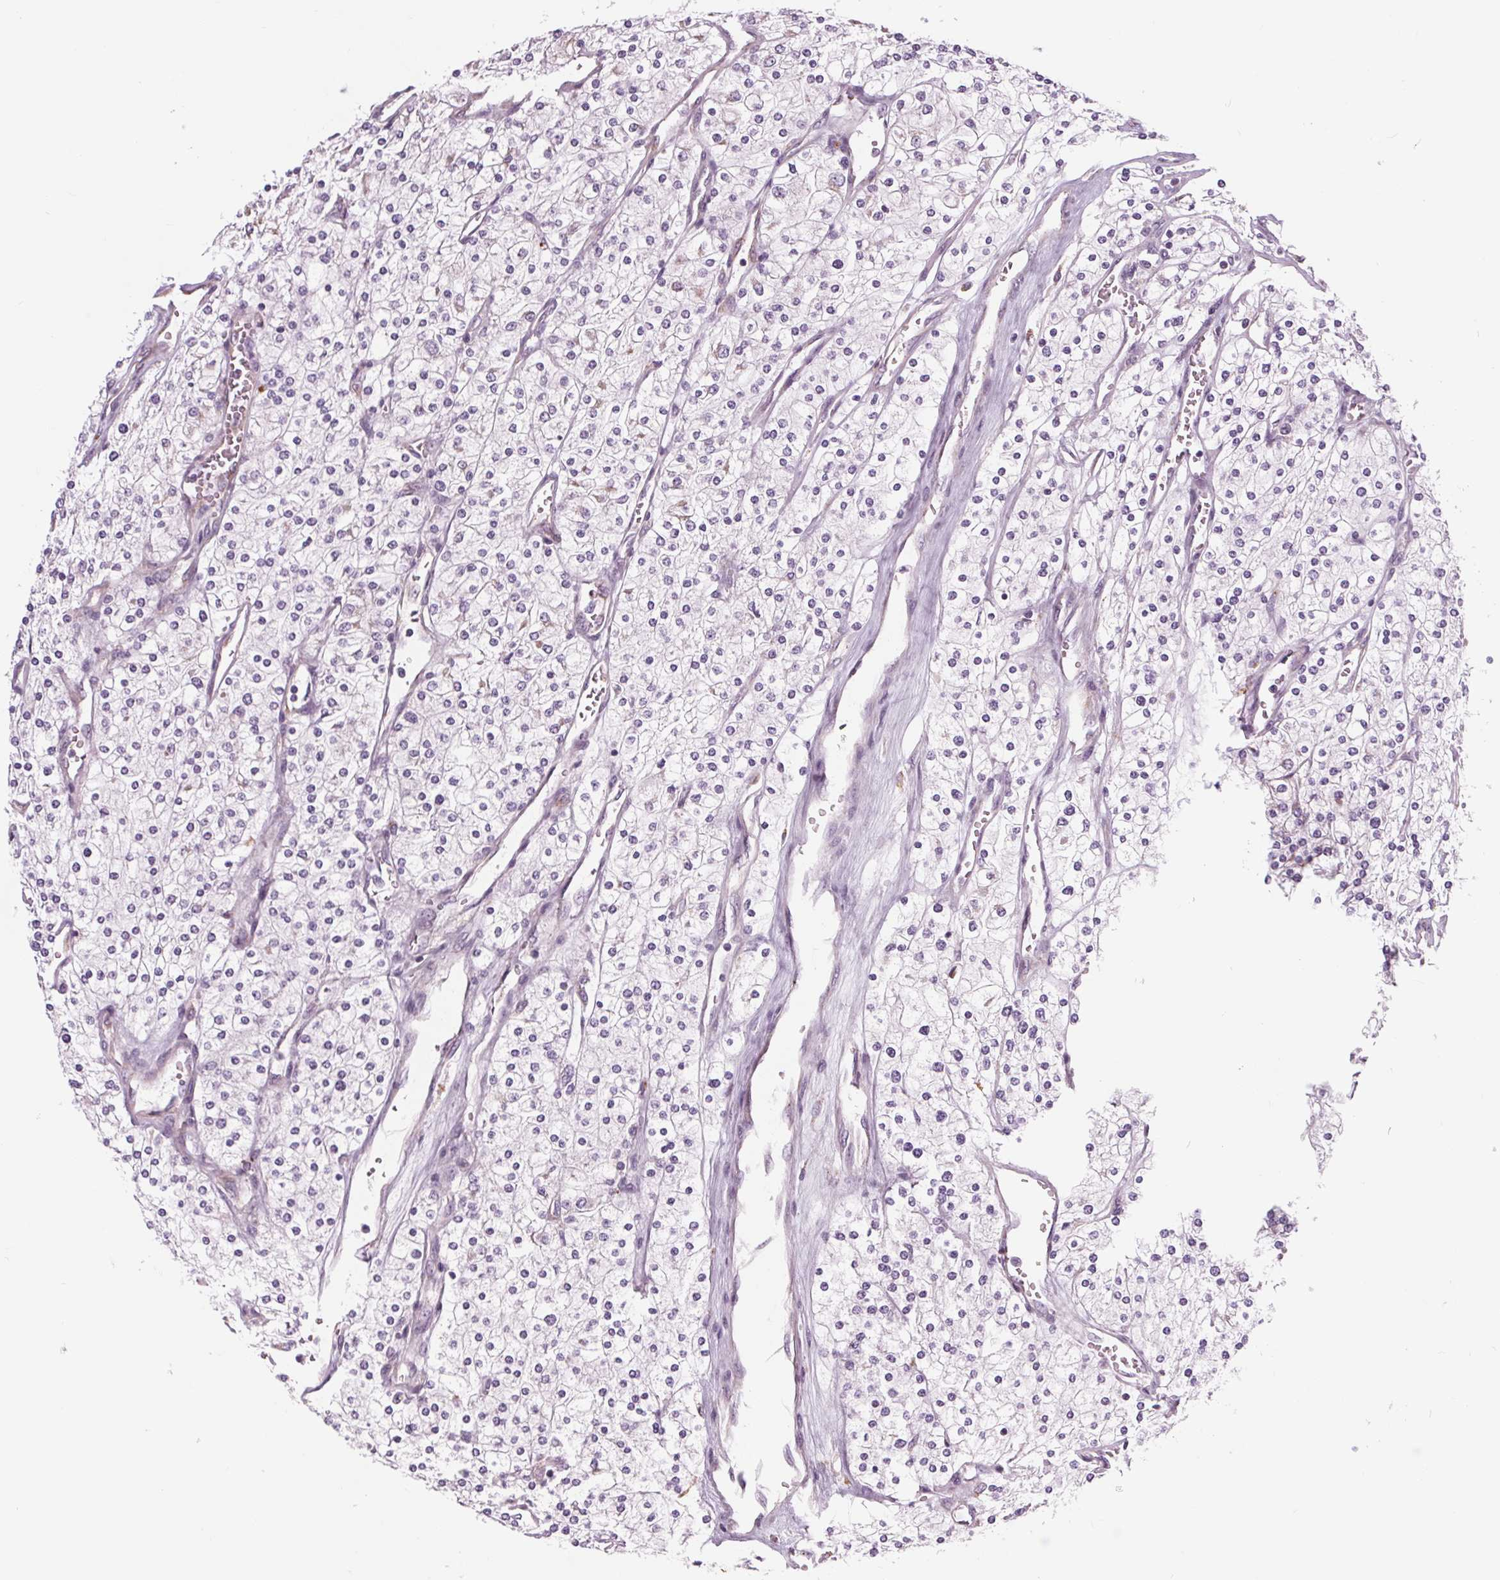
{"staining": {"intensity": "negative", "quantity": "none", "location": "none"}, "tissue": "renal cancer", "cell_type": "Tumor cells", "image_type": "cancer", "snomed": [{"axis": "morphology", "description": "Adenocarcinoma, NOS"}, {"axis": "topography", "description": "Kidney"}], "caption": "Immunohistochemistry (IHC) photomicrograph of human renal cancer (adenocarcinoma) stained for a protein (brown), which shows no positivity in tumor cells.", "gene": "SAMD5", "patient": {"sex": "male", "age": 80}}